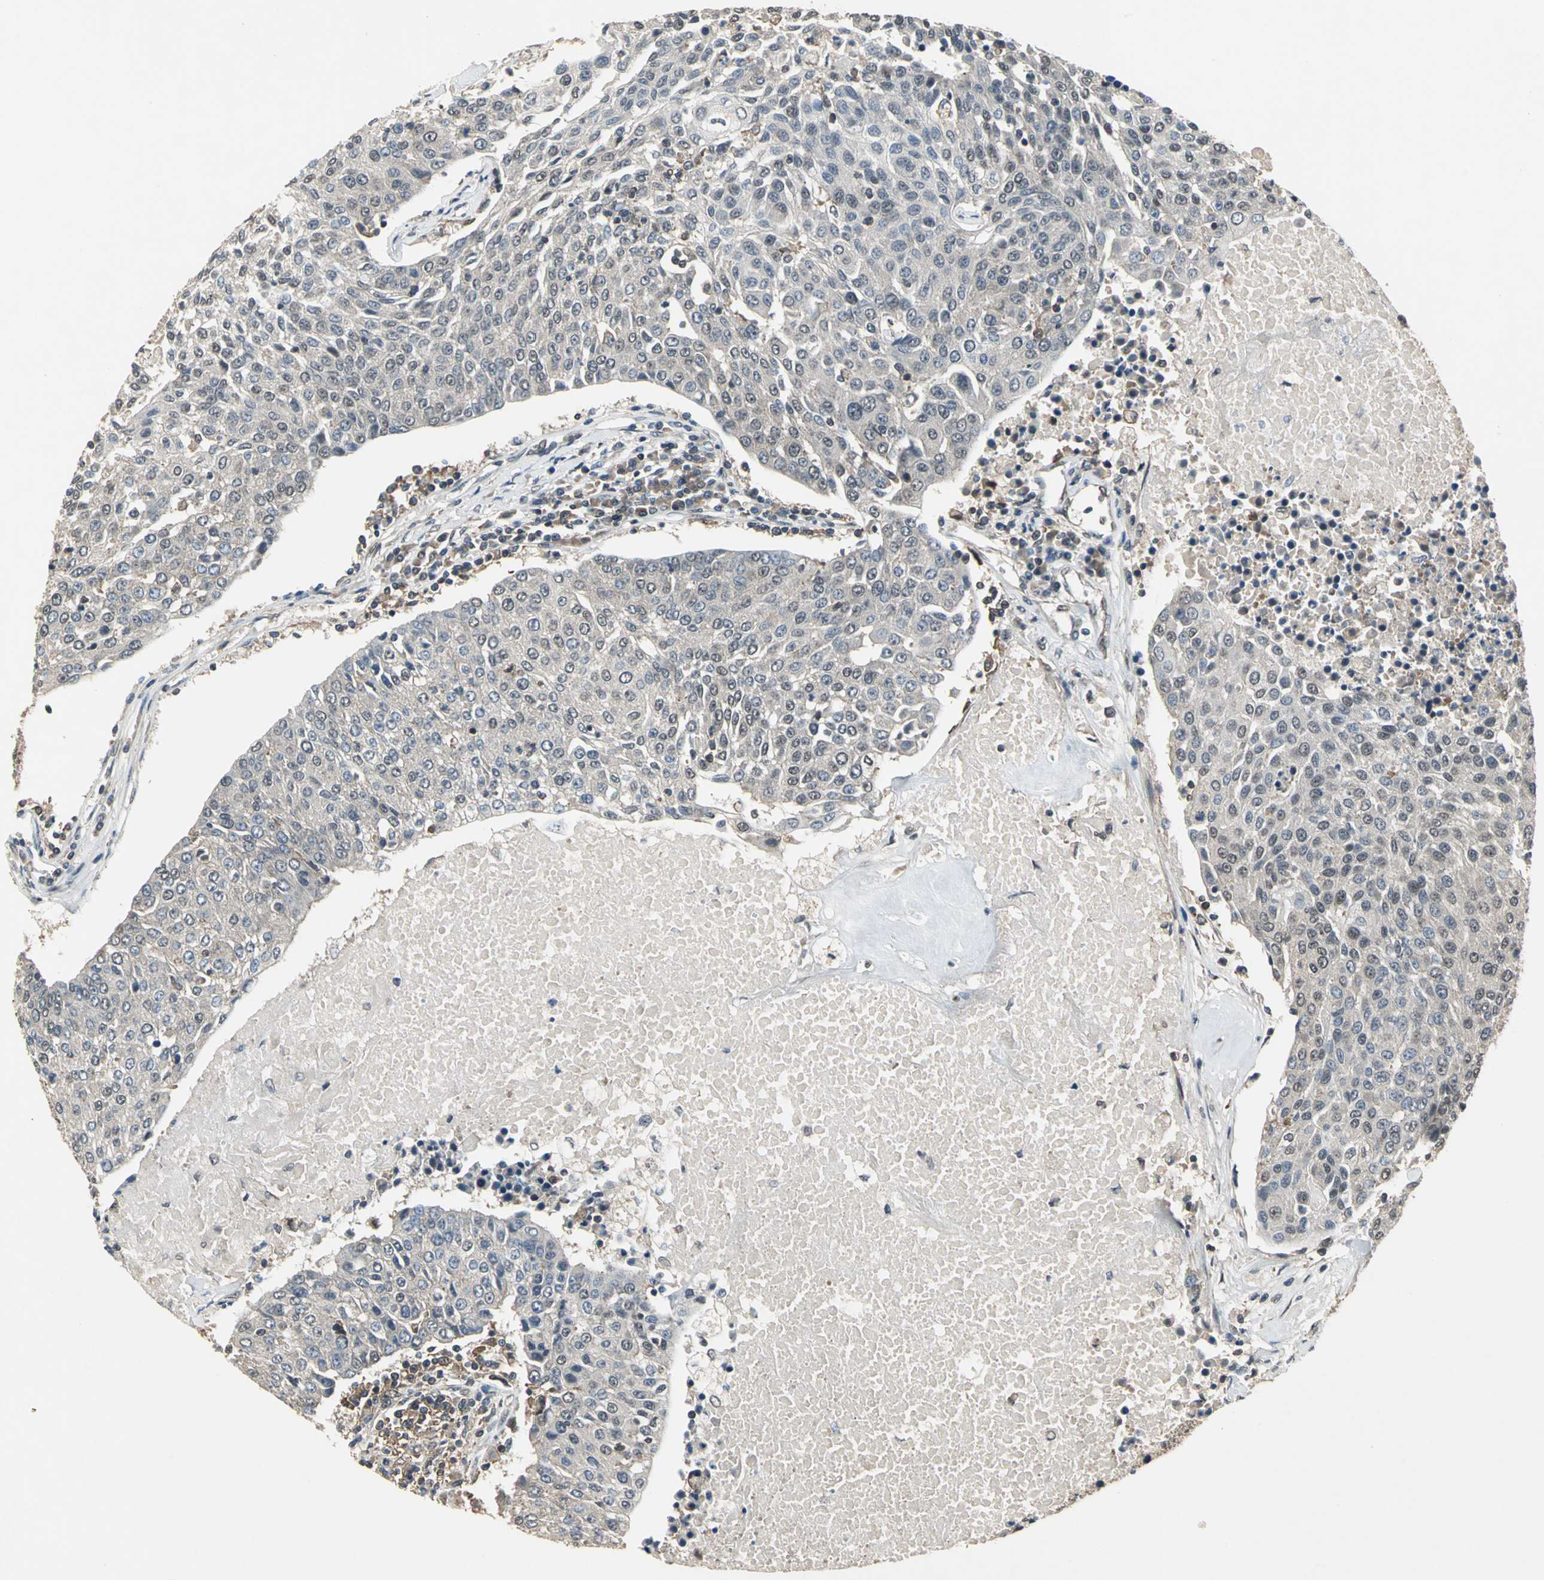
{"staining": {"intensity": "negative", "quantity": "none", "location": "none"}, "tissue": "urothelial cancer", "cell_type": "Tumor cells", "image_type": "cancer", "snomed": [{"axis": "morphology", "description": "Urothelial carcinoma, High grade"}, {"axis": "topography", "description": "Urinary bladder"}], "caption": "High-grade urothelial carcinoma was stained to show a protein in brown. There is no significant positivity in tumor cells. (DAB IHC visualized using brightfield microscopy, high magnification).", "gene": "EIF2B2", "patient": {"sex": "female", "age": 85}}